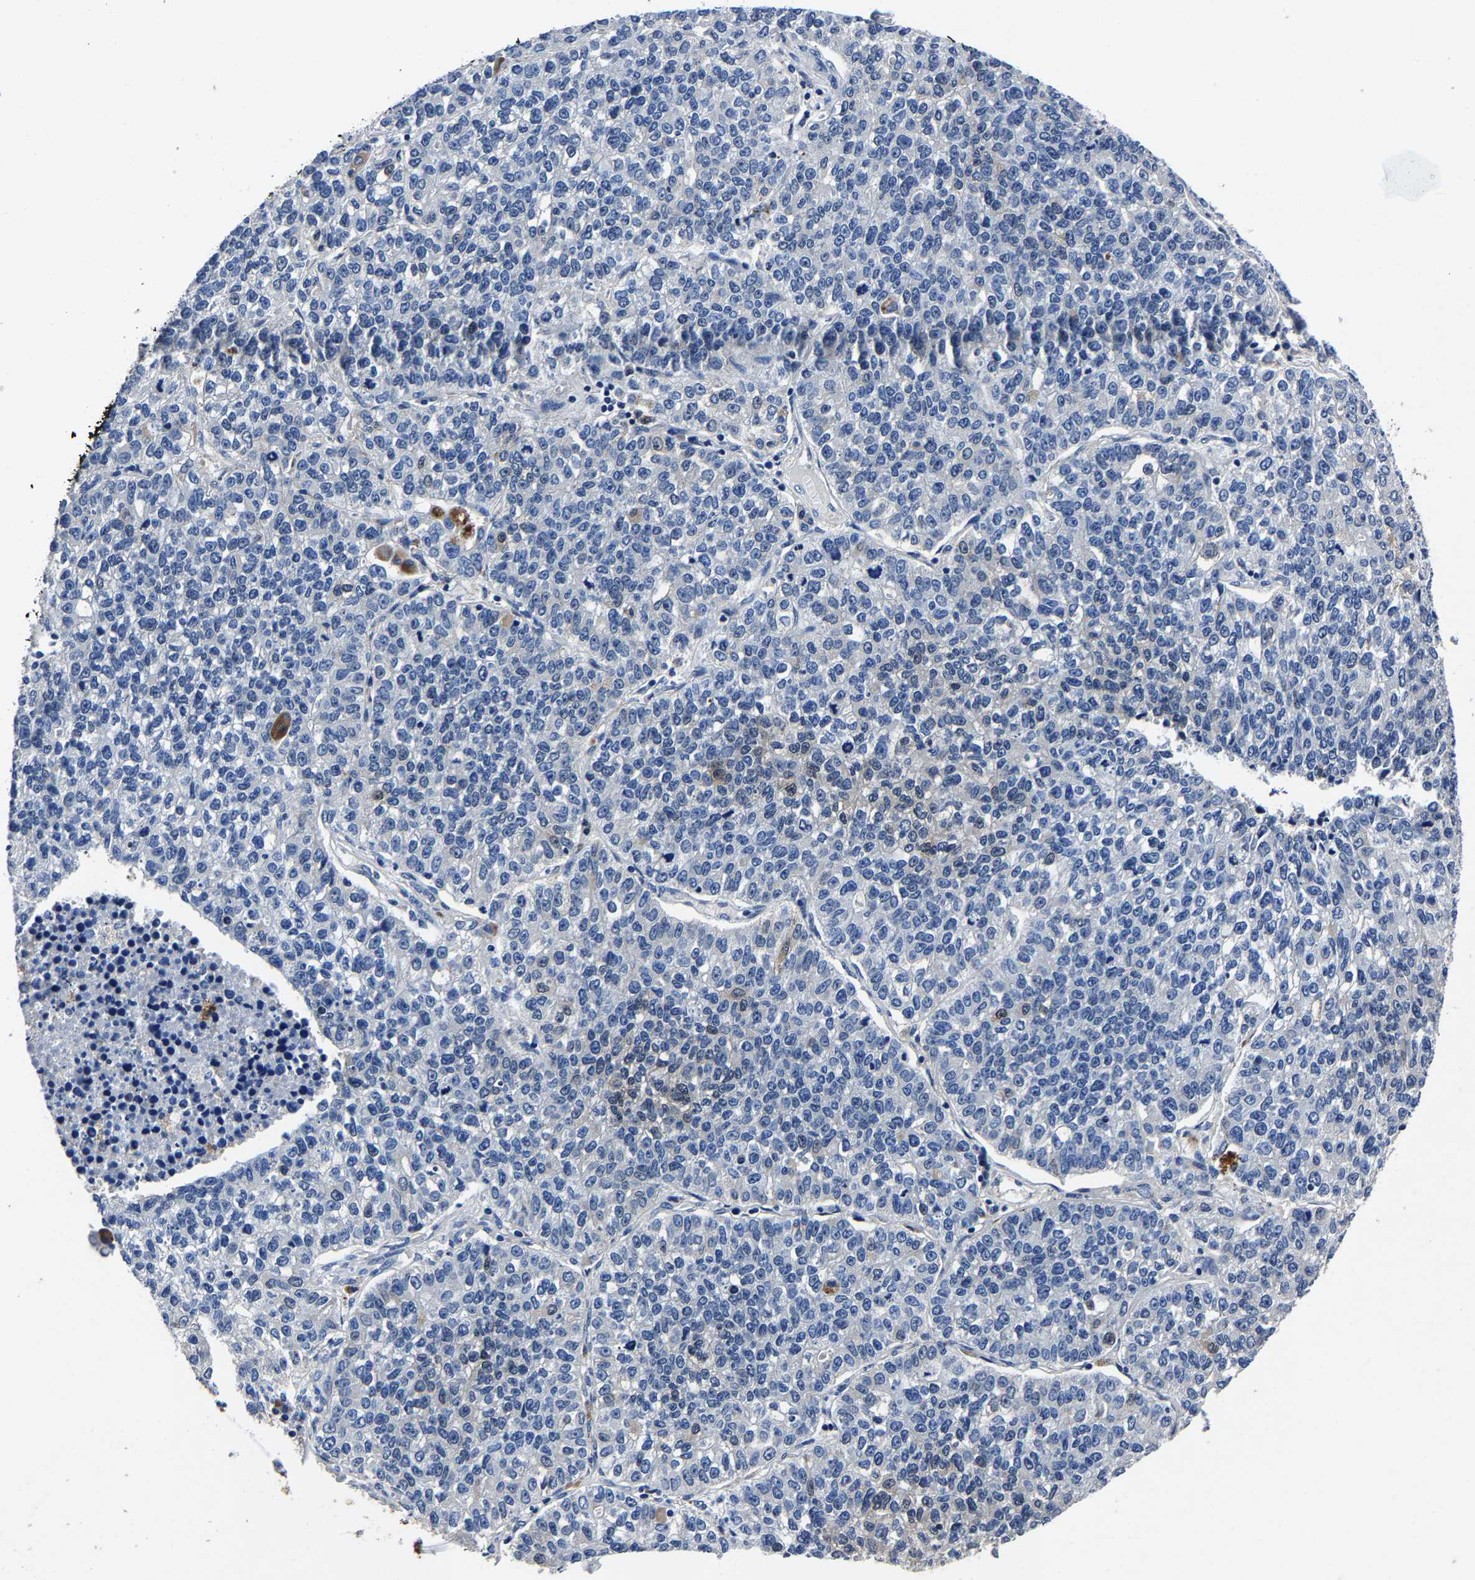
{"staining": {"intensity": "negative", "quantity": "none", "location": "none"}, "tissue": "lung cancer", "cell_type": "Tumor cells", "image_type": "cancer", "snomed": [{"axis": "morphology", "description": "Adenocarcinoma, NOS"}, {"axis": "topography", "description": "Lung"}], "caption": "This is an immunohistochemistry micrograph of human lung cancer (adenocarcinoma). There is no positivity in tumor cells.", "gene": "PSPH", "patient": {"sex": "male", "age": 49}}